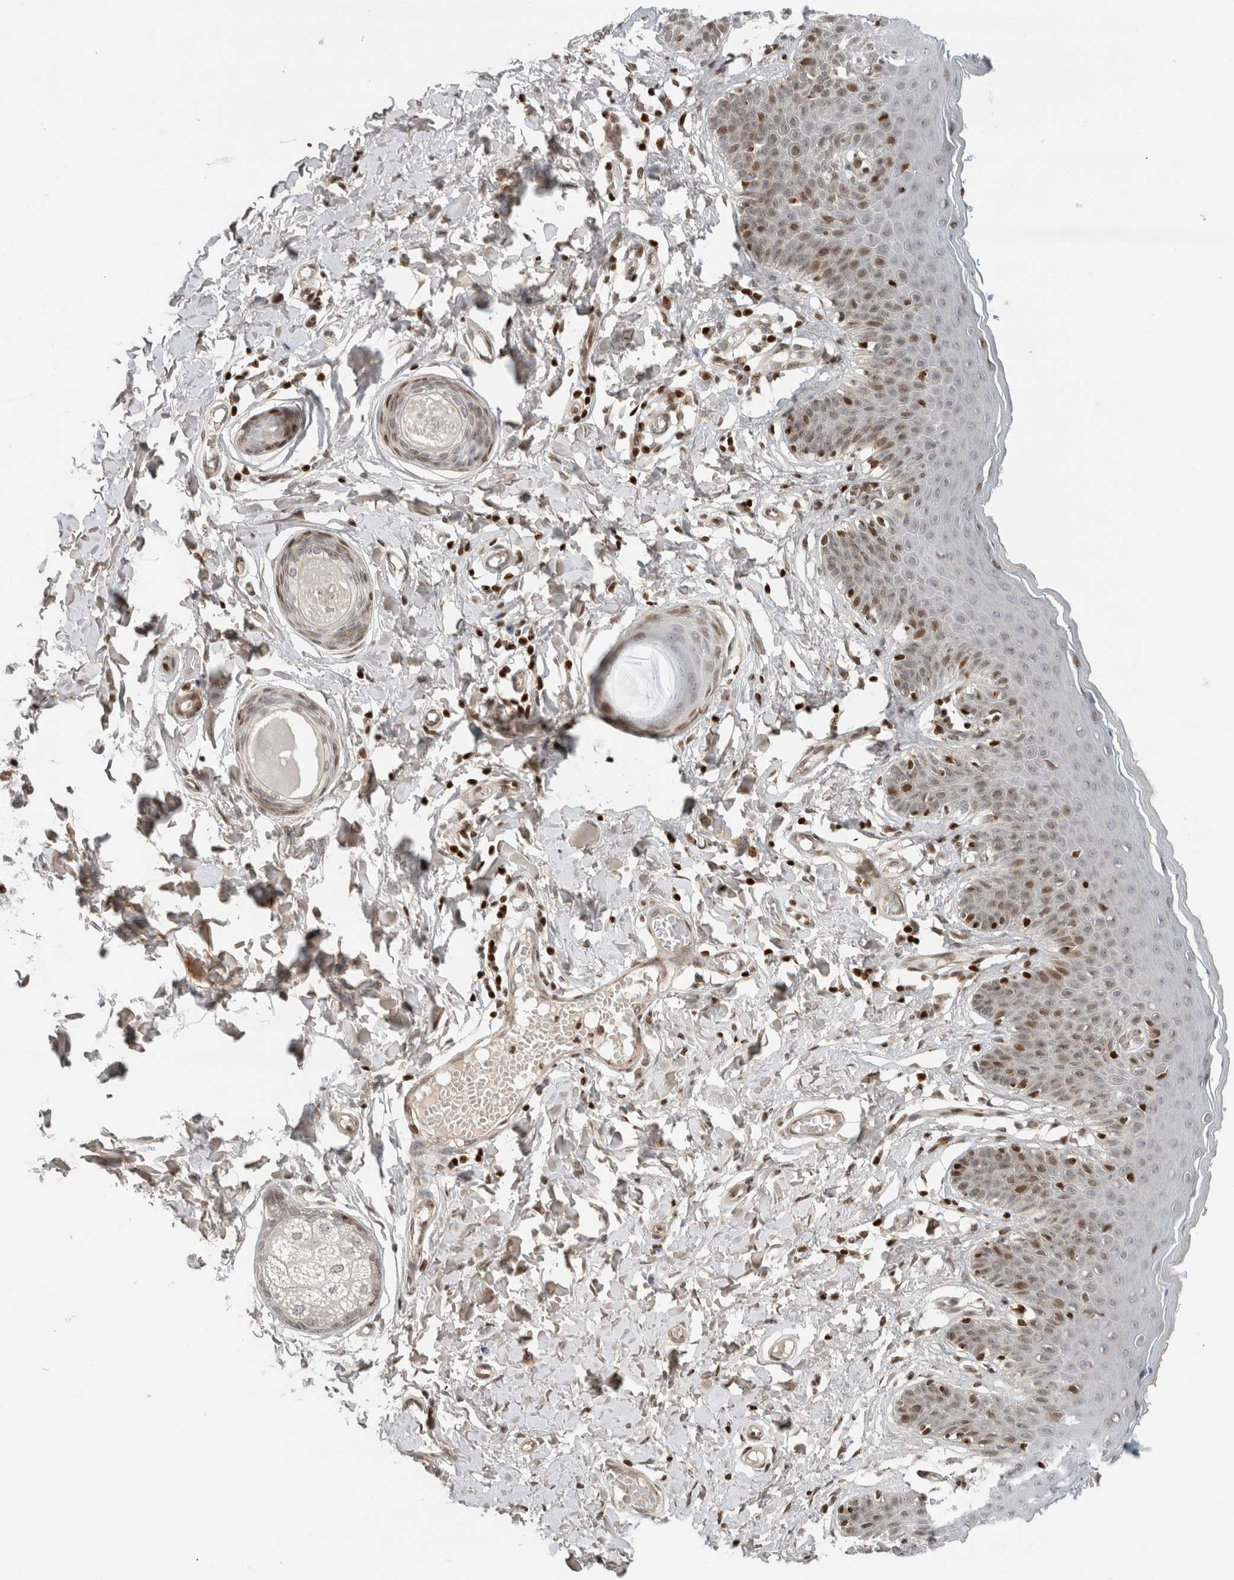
{"staining": {"intensity": "strong", "quantity": "25%-75%", "location": "nuclear"}, "tissue": "skin", "cell_type": "Epidermal cells", "image_type": "normal", "snomed": [{"axis": "morphology", "description": "Normal tissue, NOS"}, {"axis": "topography", "description": "Vulva"}], "caption": "Benign skin shows strong nuclear positivity in about 25%-75% of epidermal cells.", "gene": "GINS4", "patient": {"sex": "female", "age": 66}}